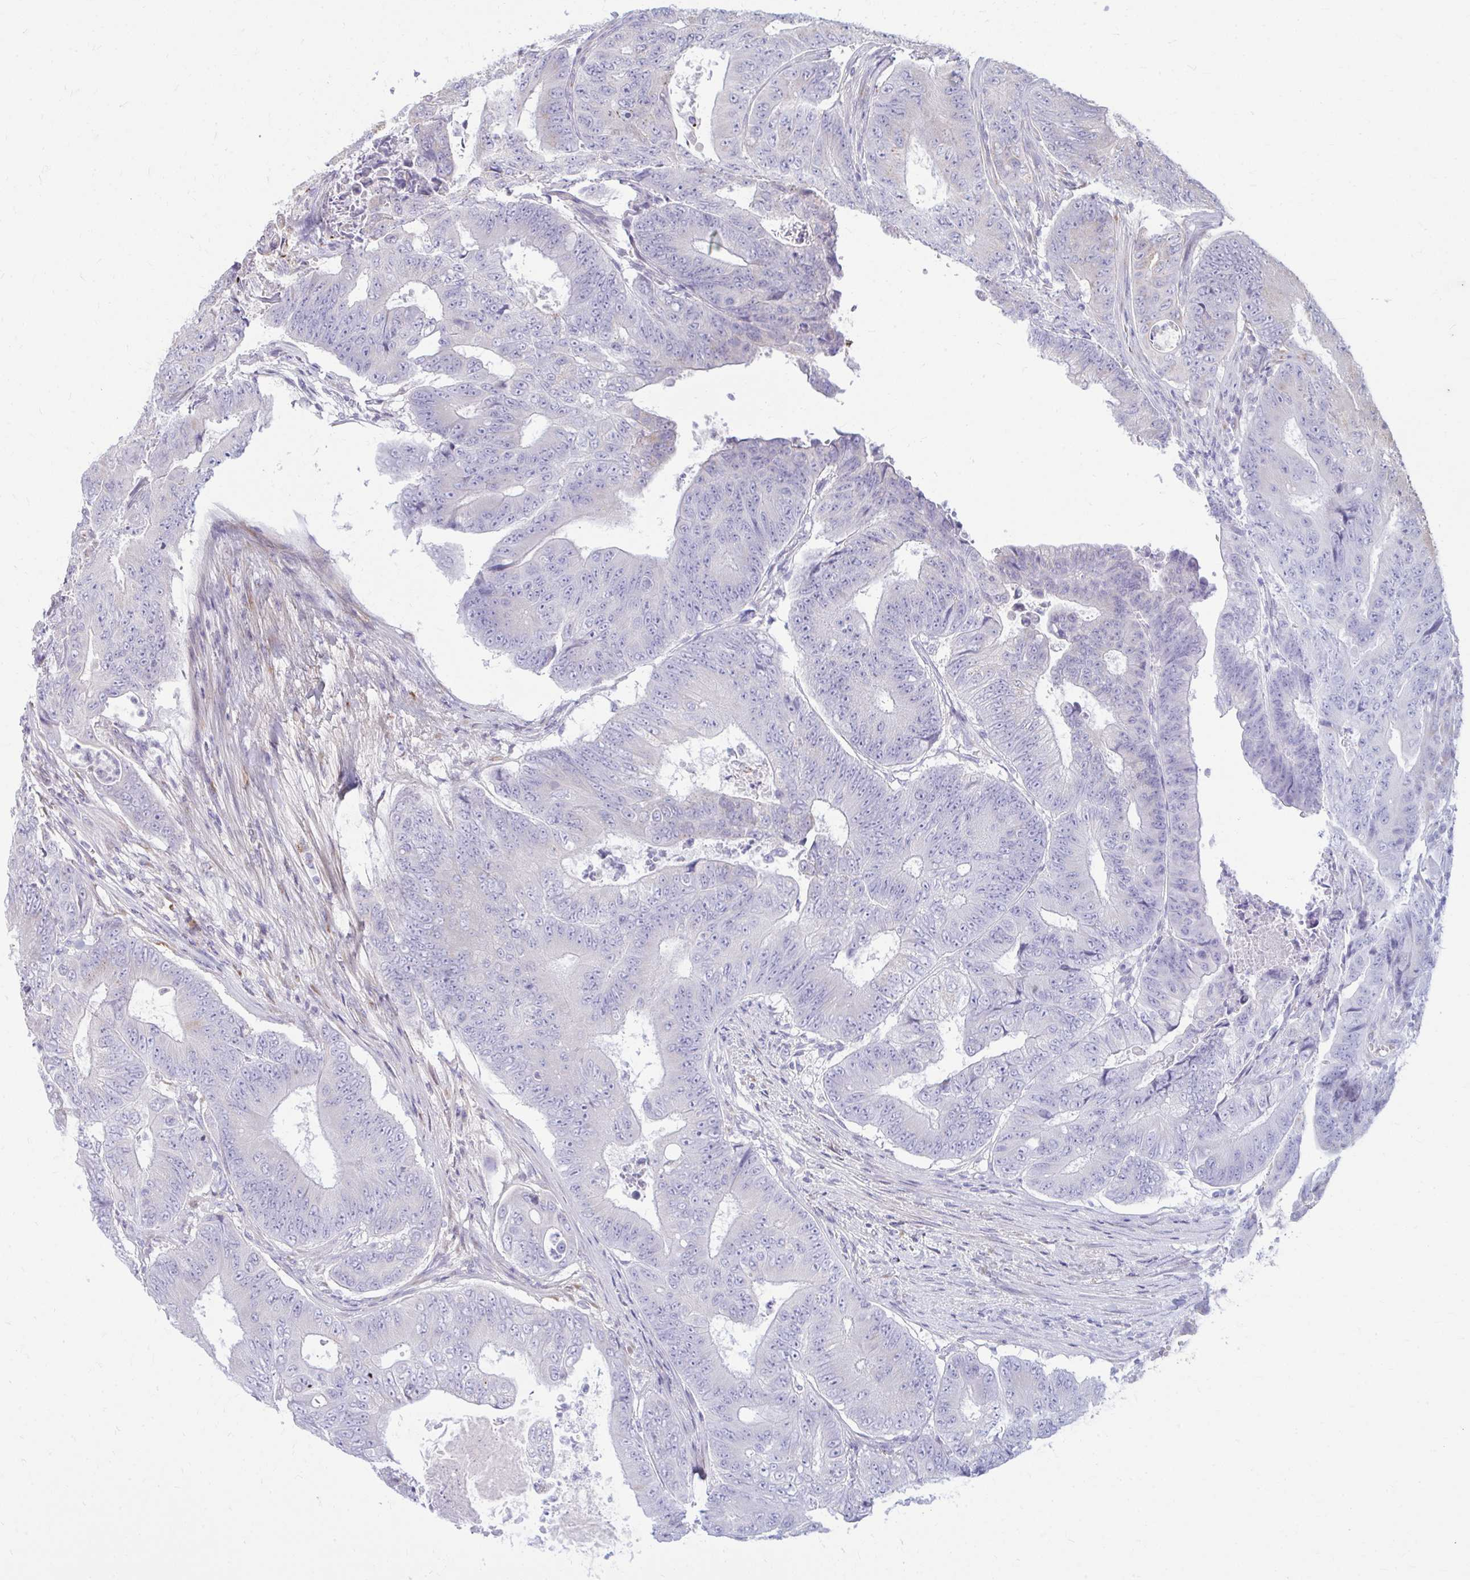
{"staining": {"intensity": "negative", "quantity": "none", "location": "none"}, "tissue": "colorectal cancer", "cell_type": "Tumor cells", "image_type": "cancer", "snomed": [{"axis": "morphology", "description": "Adenocarcinoma, NOS"}, {"axis": "topography", "description": "Colon"}], "caption": "The image displays no staining of tumor cells in colorectal adenocarcinoma.", "gene": "RAB6B", "patient": {"sex": "female", "age": 48}}